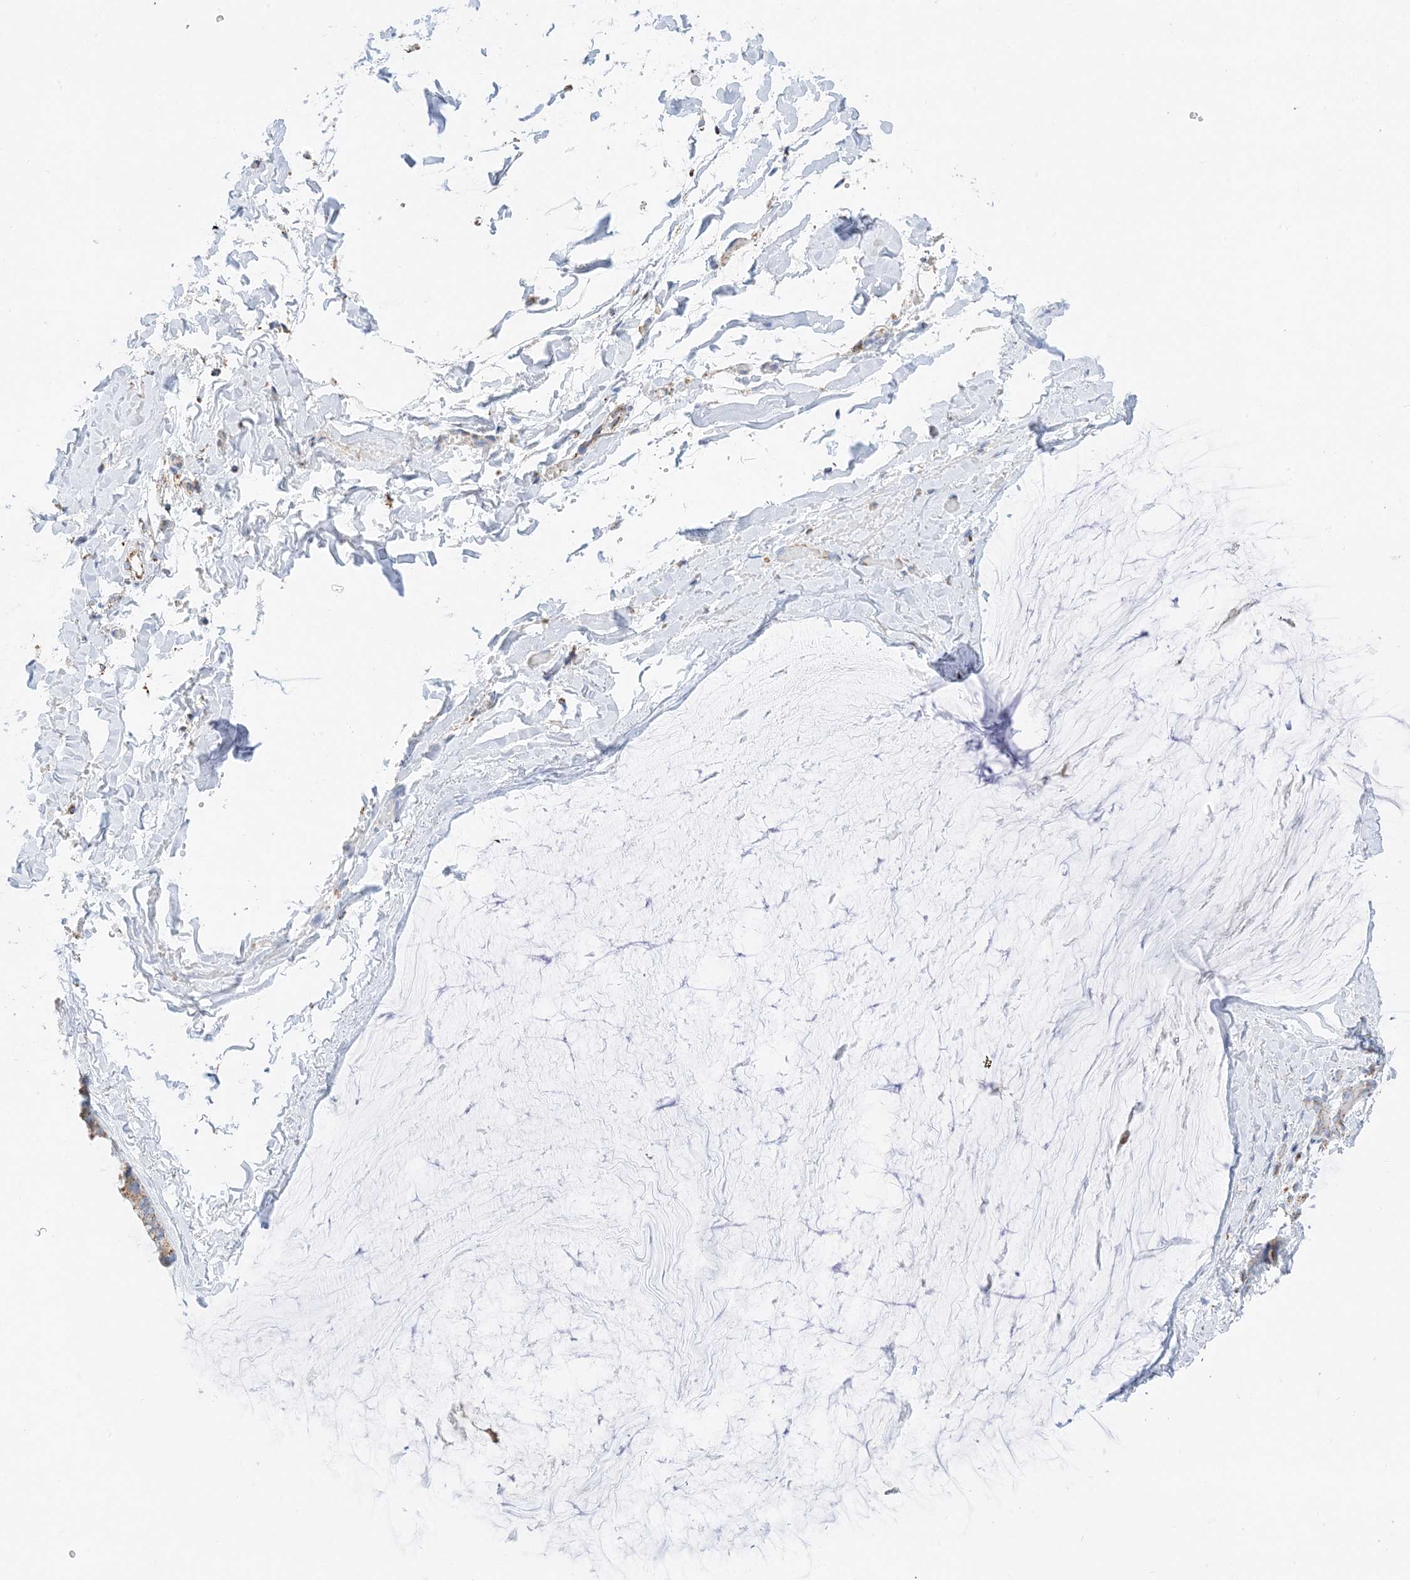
{"staining": {"intensity": "moderate", "quantity": ">75%", "location": "cytoplasmic/membranous"}, "tissue": "ovarian cancer", "cell_type": "Tumor cells", "image_type": "cancer", "snomed": [{"axis": "morphology", "description": "Cystadenocarcinoma, mucinous, NOS"}, {"axis": "topography", "description": "Ovary"}], "caption": "Moderate cytoplasmic/membranous staining is identified in approximately >75% of tumor cells in ovarian cancer.", "gene": "CAPN13", "patient": {"sex": "female", "age": 39}}